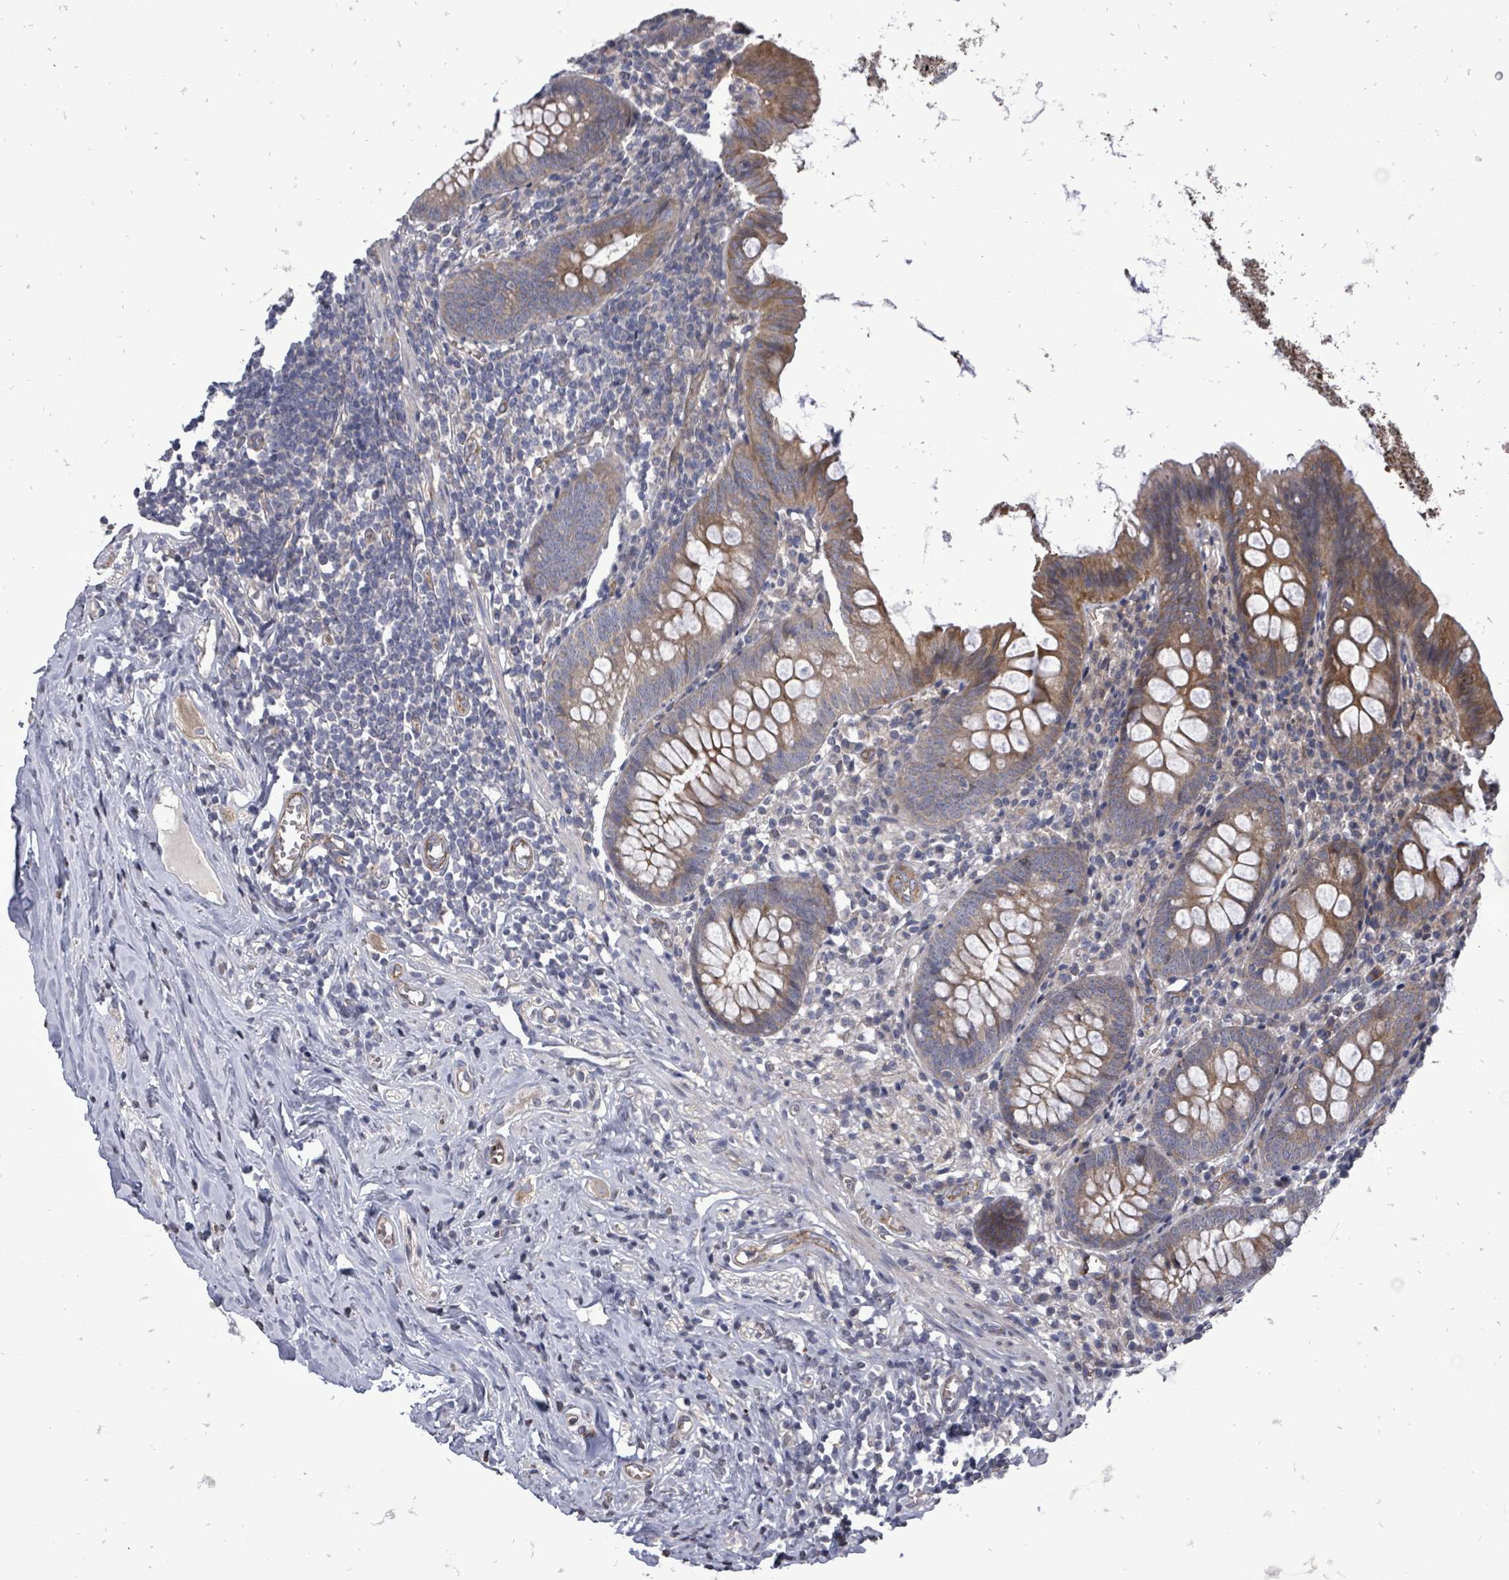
{"staining": {"intensity": "moderate", "quantity": ">75%", "location": "cytoplasmic/membranous"}, "tissue": "appendix", "cell_type": "Glandular cells", "image_type": "normal", "snomed": [{"axis": "morphology", "description": "Normal tissue, NOS"}, {"axis": "topography", "description": "Appendix"}], "caption": "Brown immunohistochemical staining in normal human appendix displays moderate cytoplasmic/membranous expression in about >75% of glandular cells. The staining was performed using DAB to visualize the protein expression in brown, while the nuclei were stained in blue with hematoxylin (Magnification: 20x).", "gene": "RALGAPB", "patient": {"sex": "female", "age": 51}}